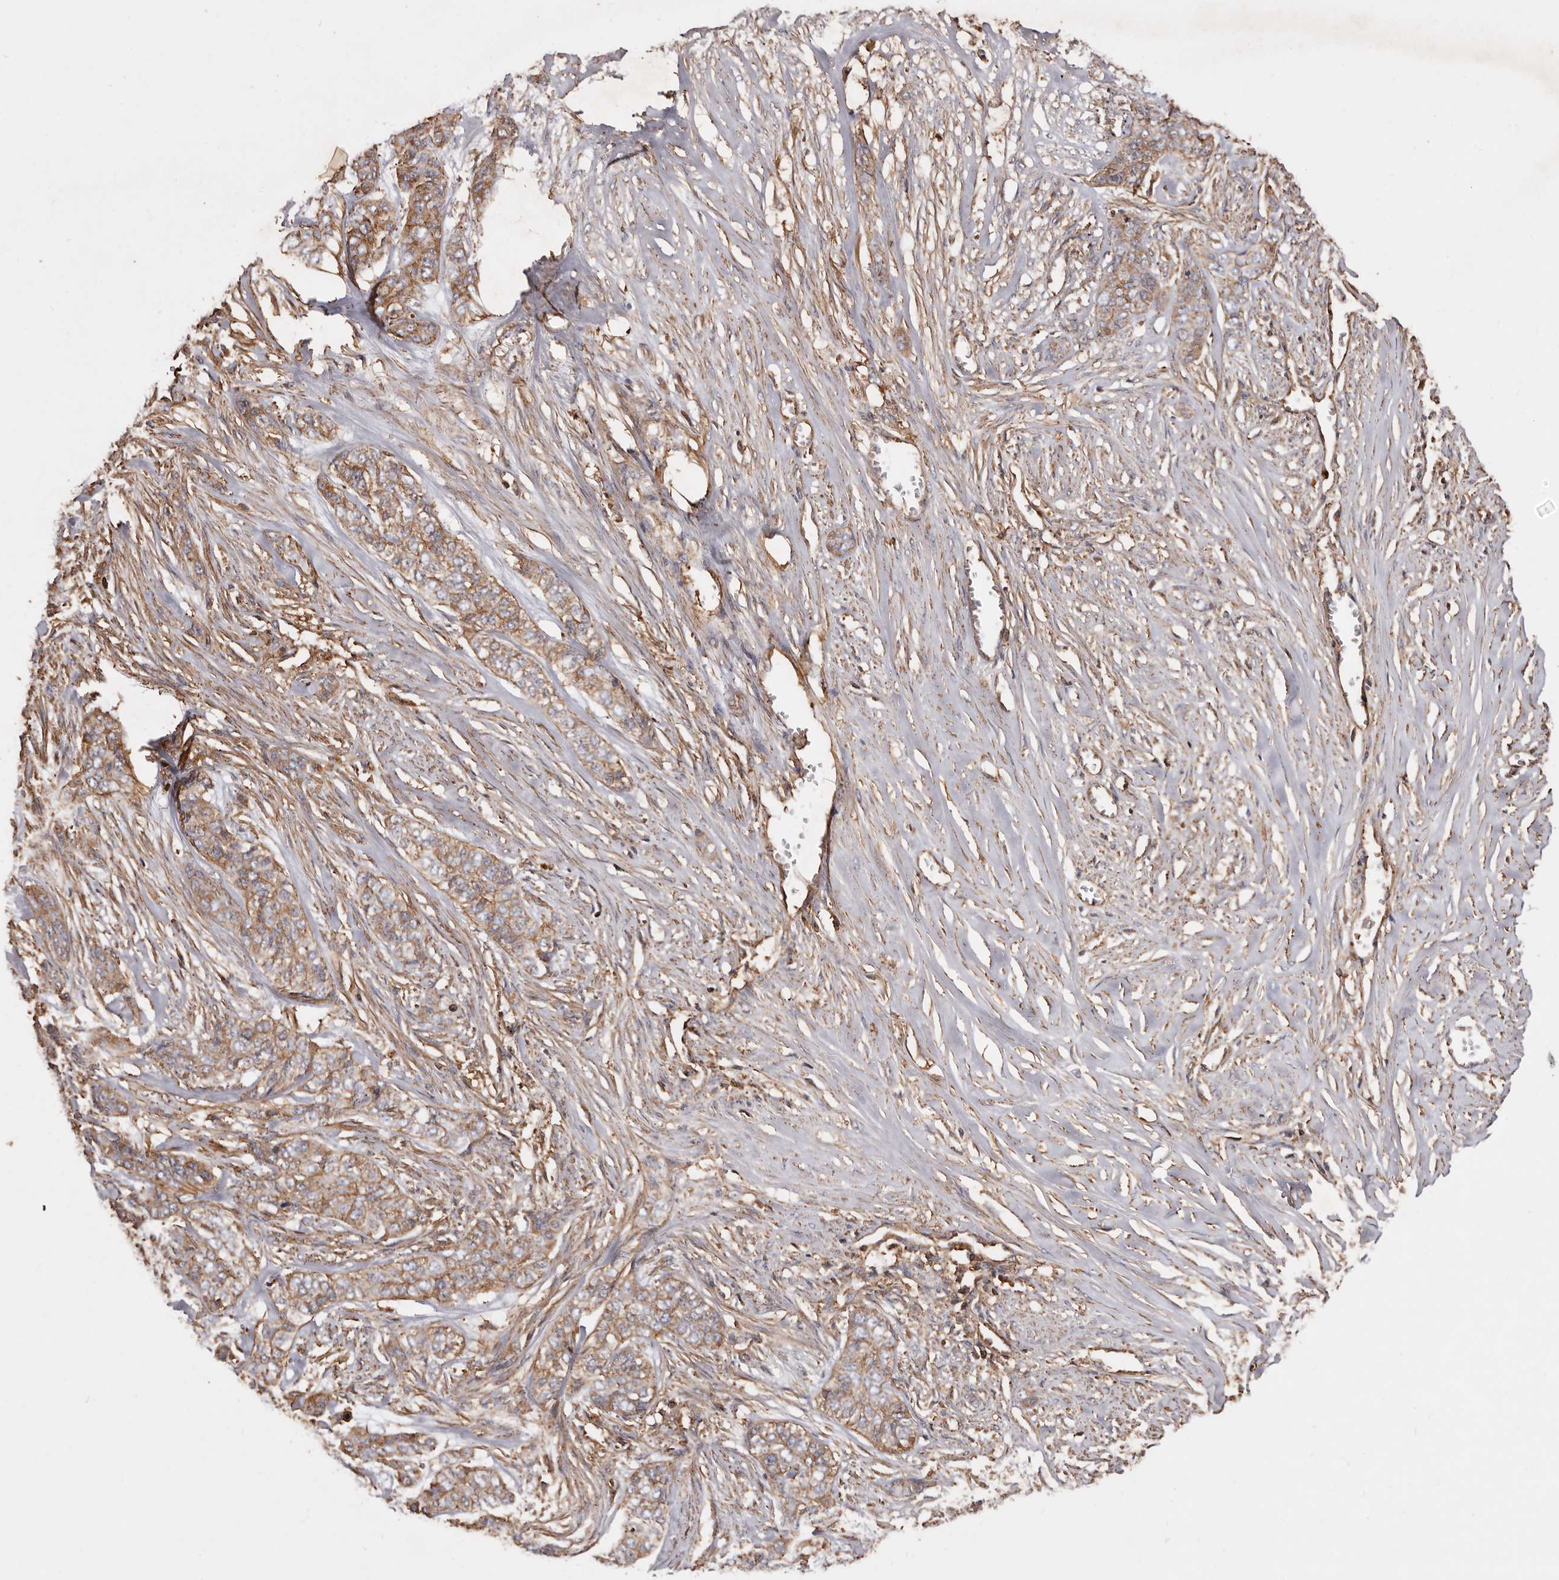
{"staining": {"intensity": "moderate", "quantity": ">75%", "location": "cytoplasmic/membranous"}, "tissue": "skin cancer", "cell_type": "Tumor cells", "image_type": "cancer", "snomed": [{"axis": "morphology", "description": "Basal cell carcinoma"}, {"axis": "topography", "description": "Skin"}], "caption": "Tumor cells show medium levels of moderate cytoplasmic/membranous positivity in approximately >75% of cells in skin basal cell carcinoma.", "gene": "COQ8B", "patient": {"sex": "female", "age": 64}}